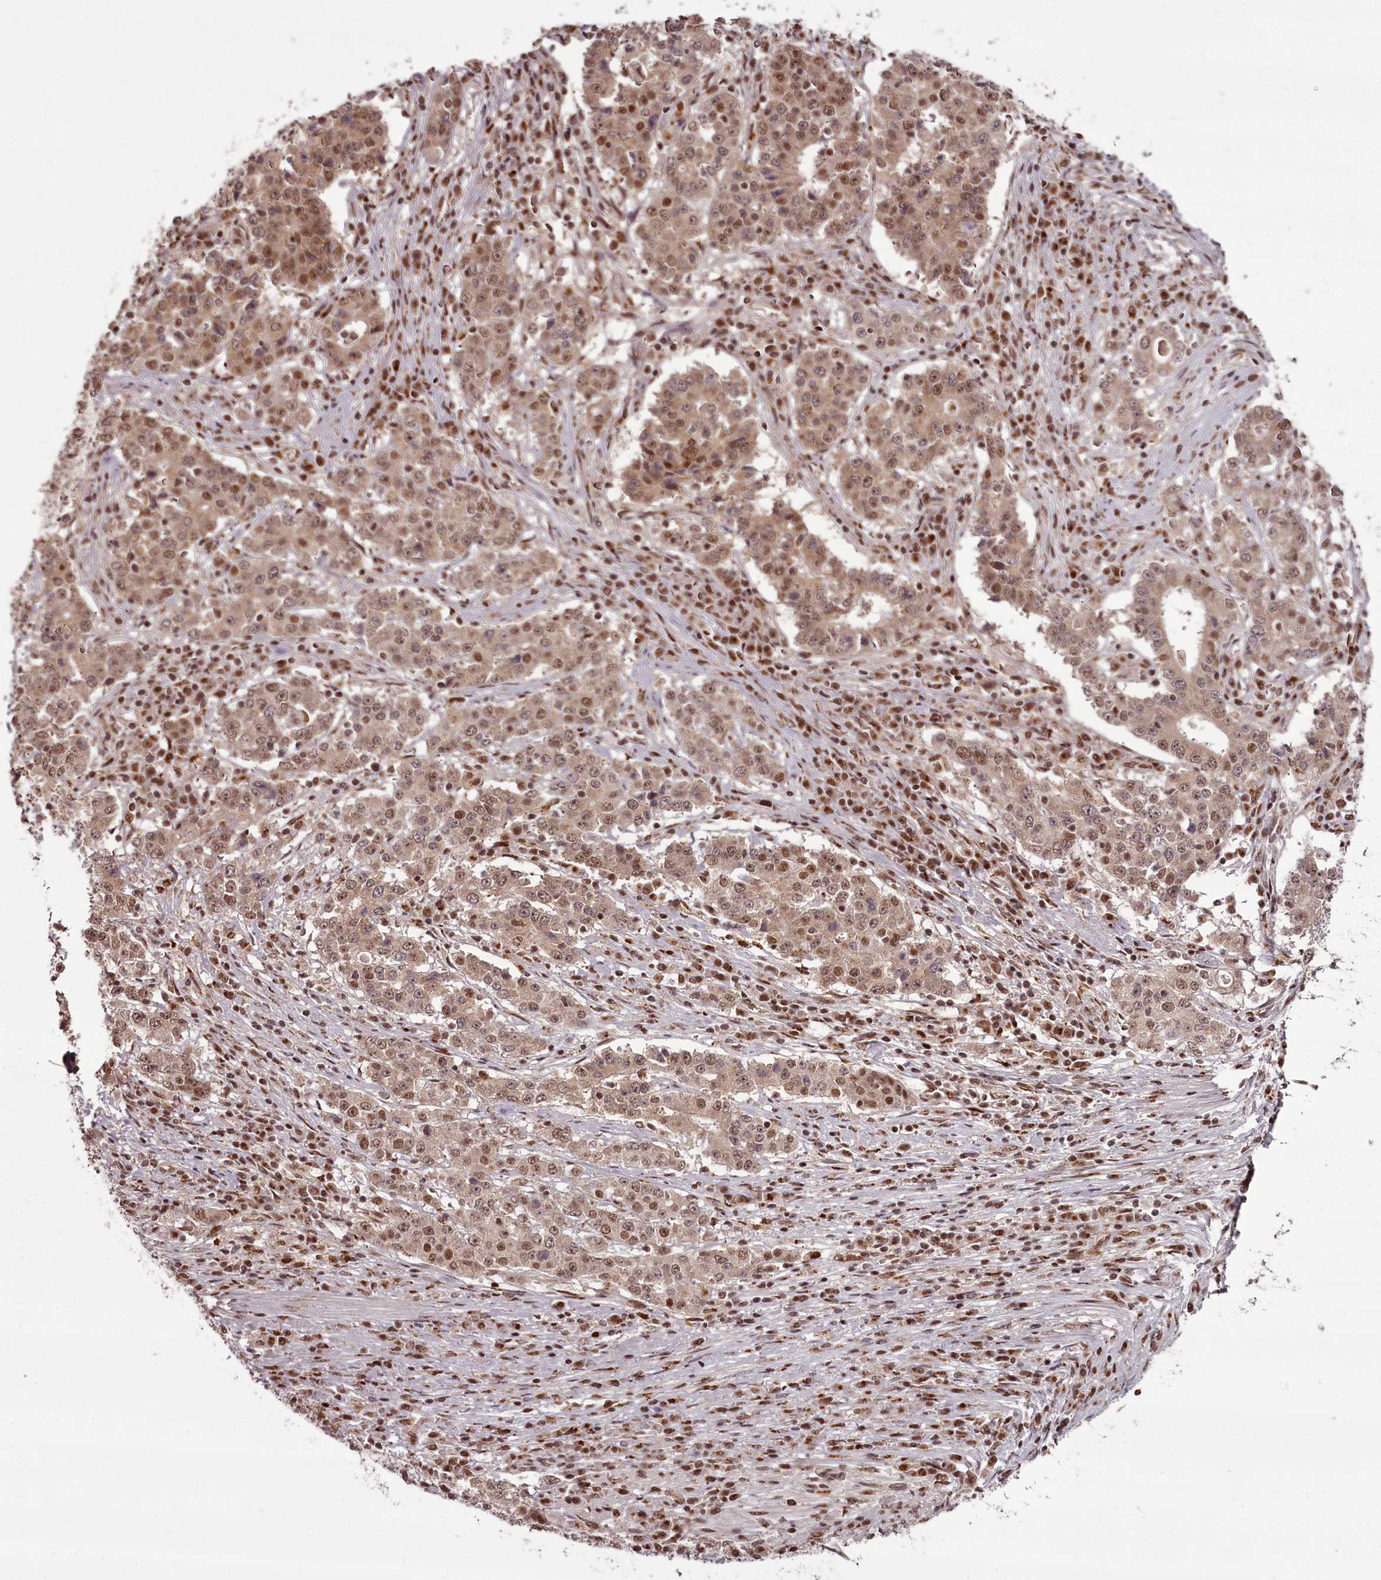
{"staining": {"intensity": "moderate", "quantity": ">75%", "location": "cytoplasmic/membranous,nuclear"}, "tissue": "stomach cancer", "cell_type": "Tumor cells", "image_type": "cancer", "snomed": [{"axis": "morphology", "description": "Adenocarcinoma, NOS"}, {"axis": "topography", "description": "Stomach"}], "caption": "Immunohistochemical staining of human stomach adenocarcinoma exhibits medium levels of moderate cytoplasmic/membranous and nuclear protein positivity in about >75% of tumor cells. The protein of interest is shown in brown color, while the nuclei are stained blue.", "gene": "CEP83", "patient": {"sex": "male", "age": 59}}